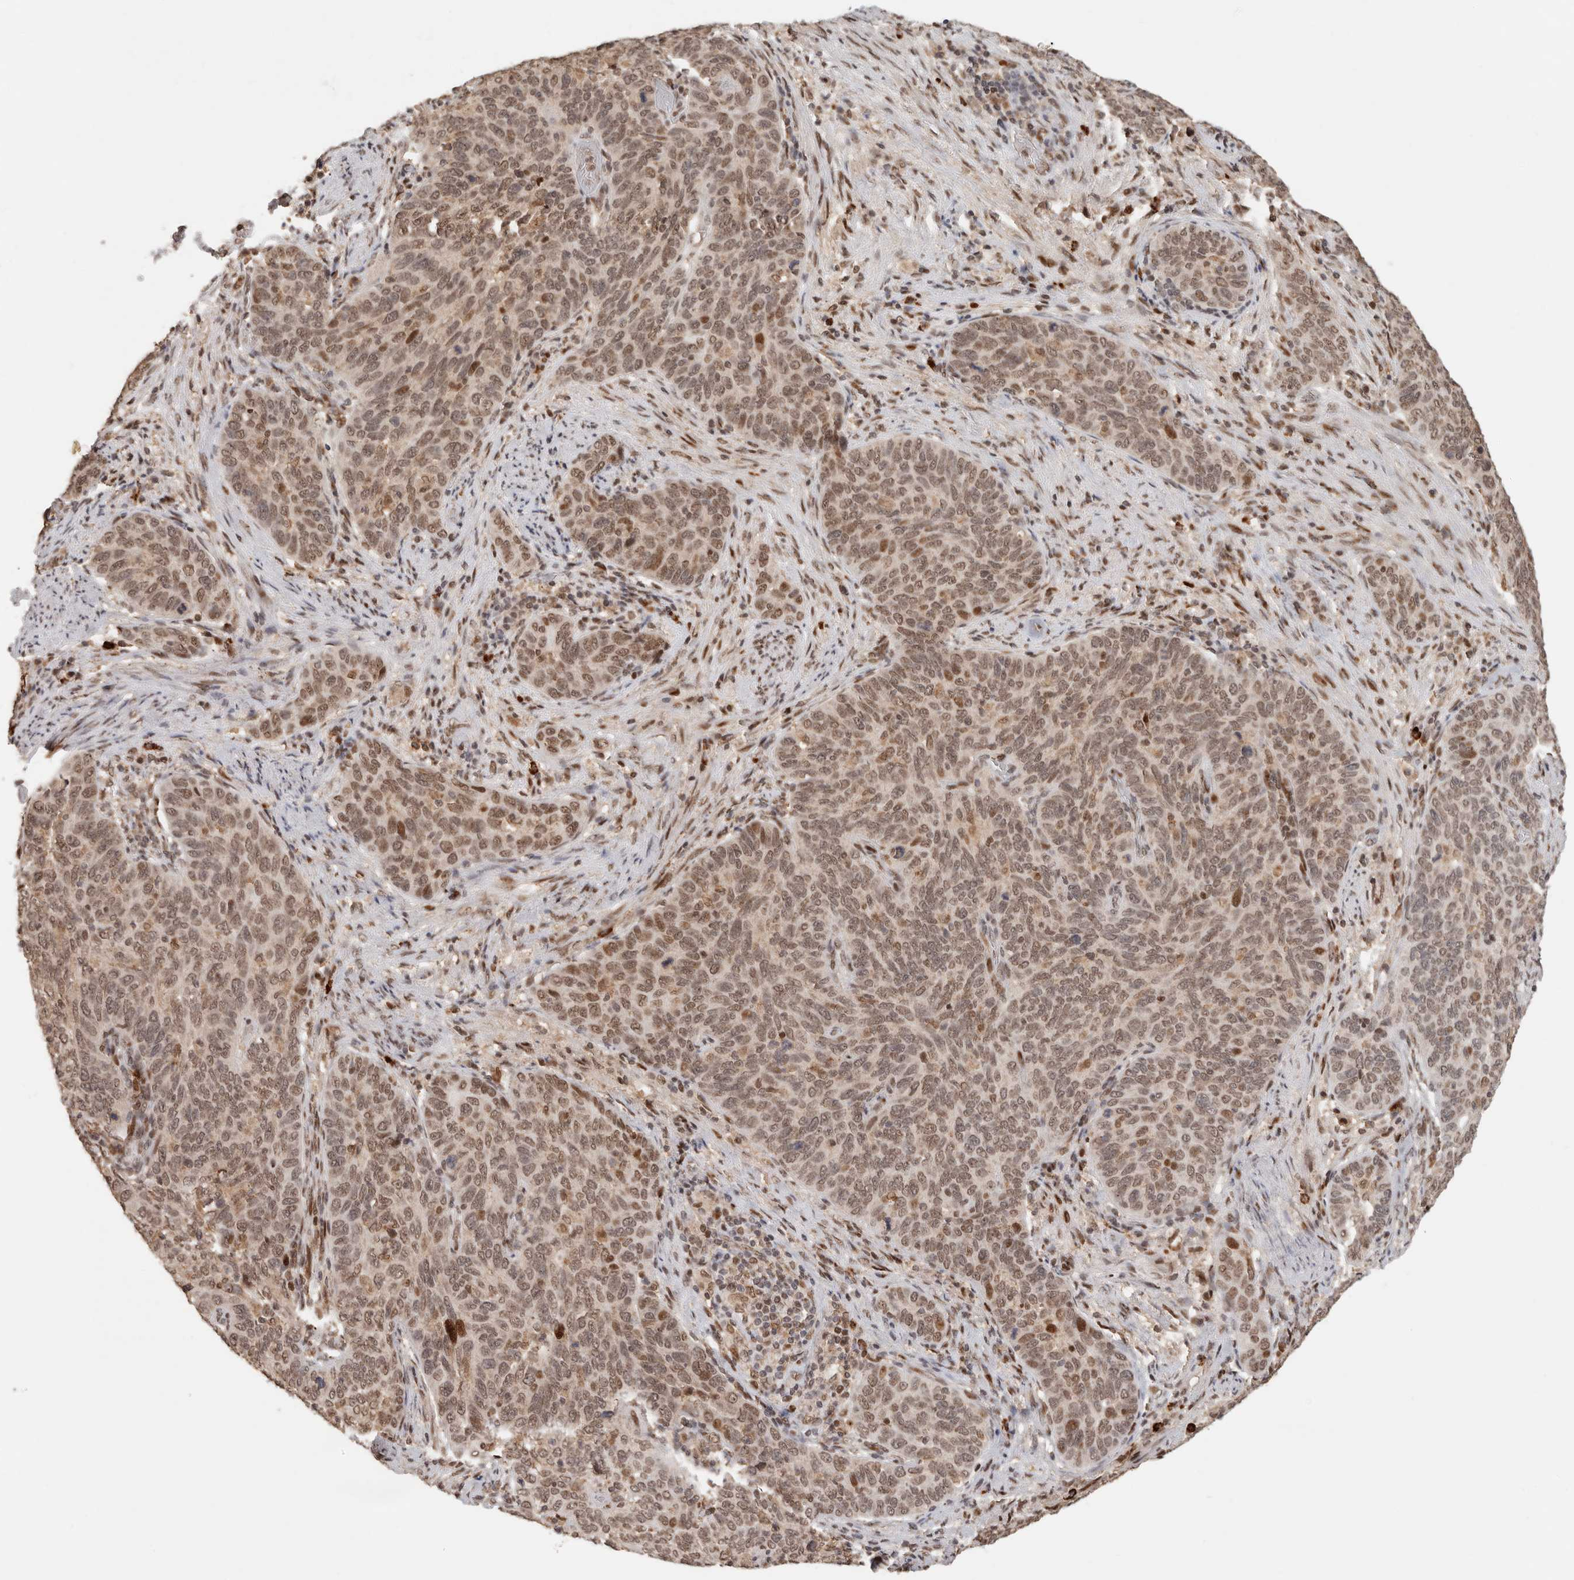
{"staining": {"intensity": "moderate", "quantity": ">75%", "location": "nuclear"}, "tissue": "cervical cancer", "cell_type": "Tumor cells", "image_type": "cancer", "snomed": [{"axis": "morphology", "description": "Squamous cell carcinoma, NOS"}, {"axis": "topography", "description": "Cervix"}], "caption": "Protein staining shows moderate nuclear expression in about >75% of tumor cells in cervical cancer (squamous cell carcinoma). The staining was performed using DAB to visualize the protein expression in brown, while the nuclei were stained in blue with hematoxylin (Magnification: 20x).", "gene": "NPAS2", "patient": {"sex": "female", "age": 60}}